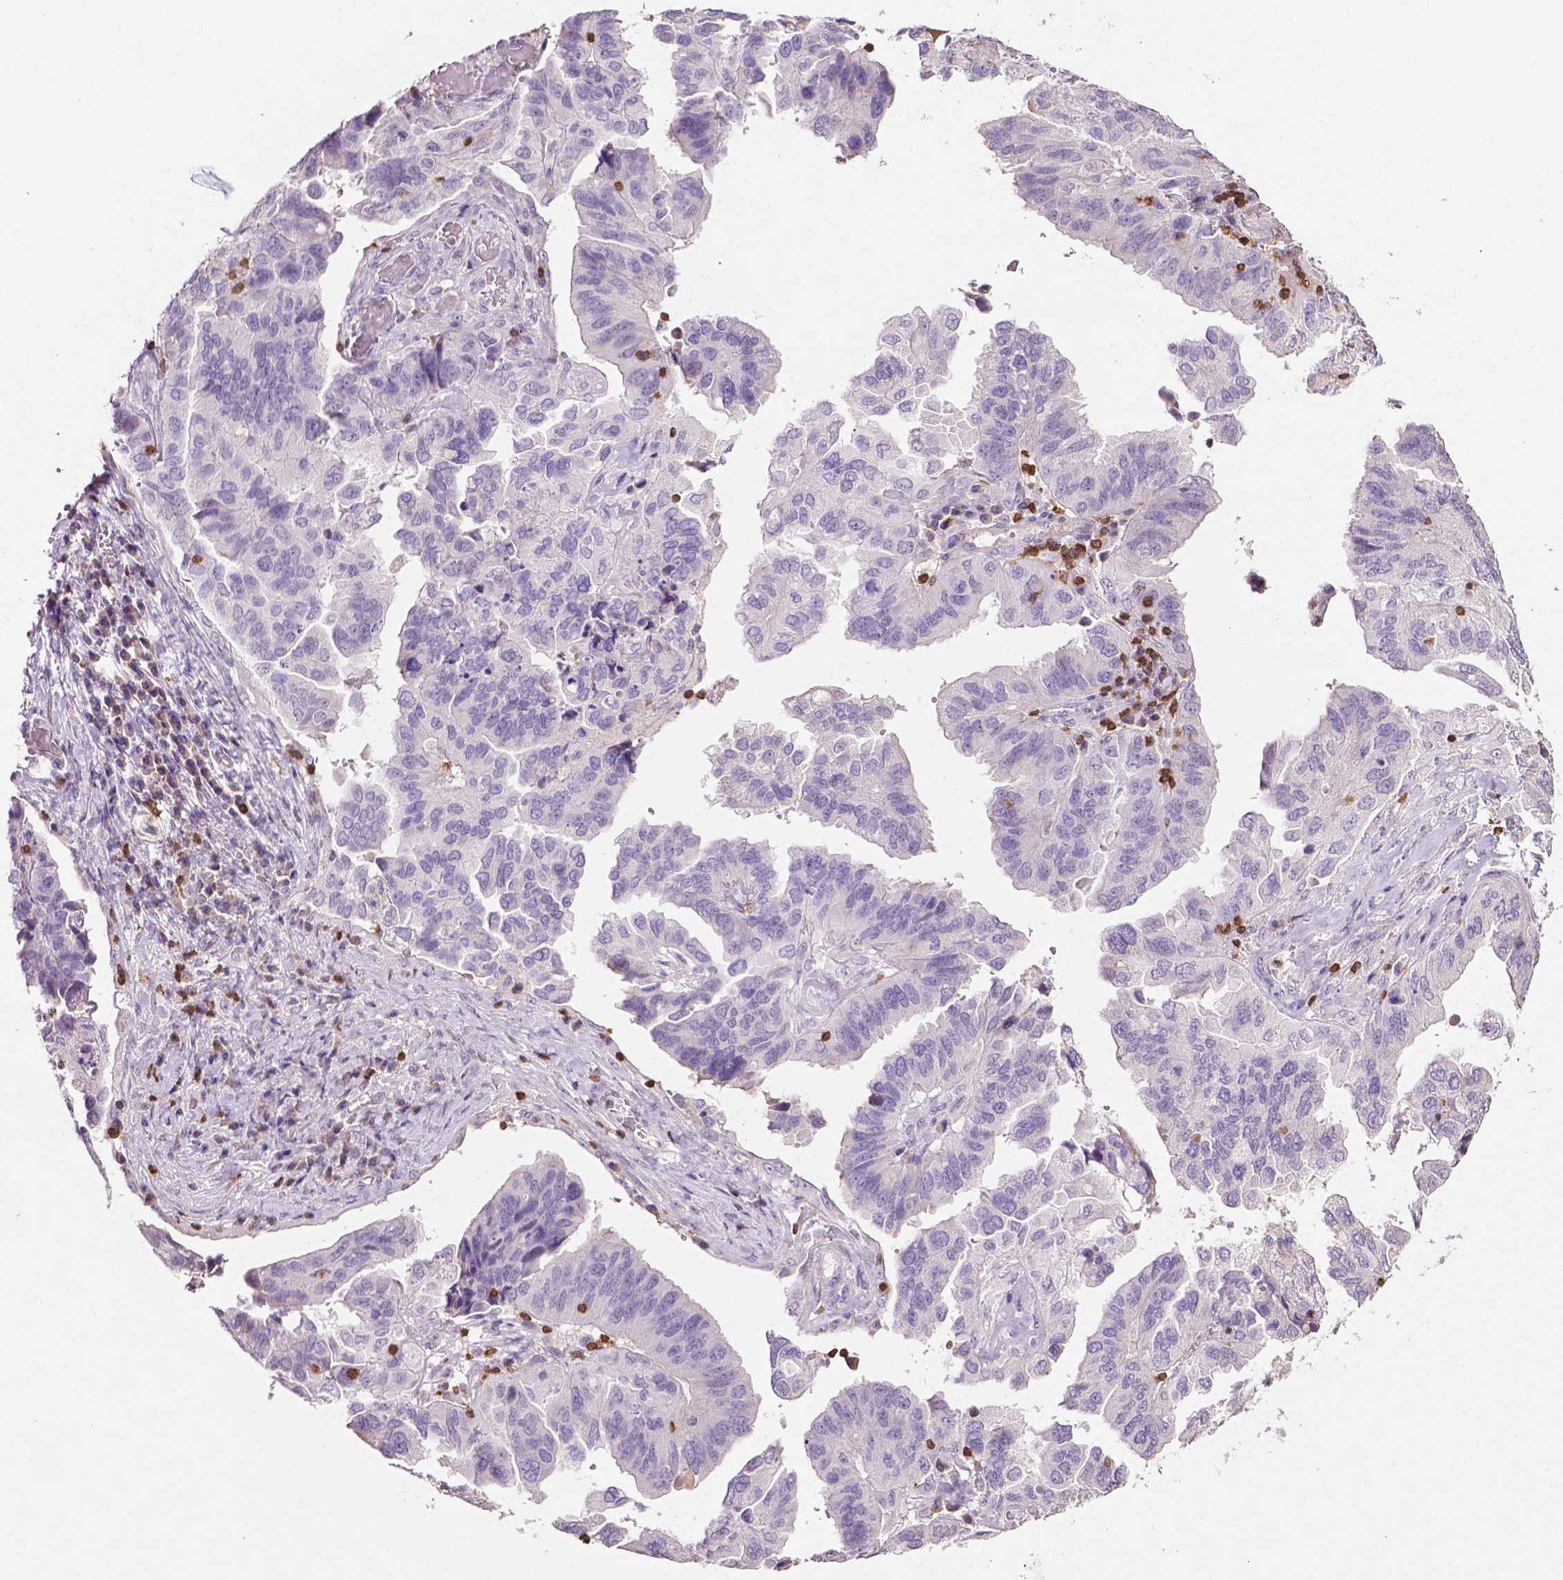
{"staining": {"intensity": "negative", "quantity": "none", "location": "none"}, "tissue": "ovarian cancer", "cell_type": "Tumor cells", "image_type": "cancer", "snomed": [{"axis": "morphology", "description": "Cystadenocarcinoma, serous, NOS"}, {"axis": "topography", "description": "Ovary"}], "caption": "High magnification brightfield microscopy of ovarian serous cystadenocarcinoma stained with DAB (3,3'-diaminobenzidine) (brown) and counterstained with hematoxylin (blue): tumor cells show no significant staining.", "gene": "TBC1D10C", "patient": {"sex": "female", "age": 79}}